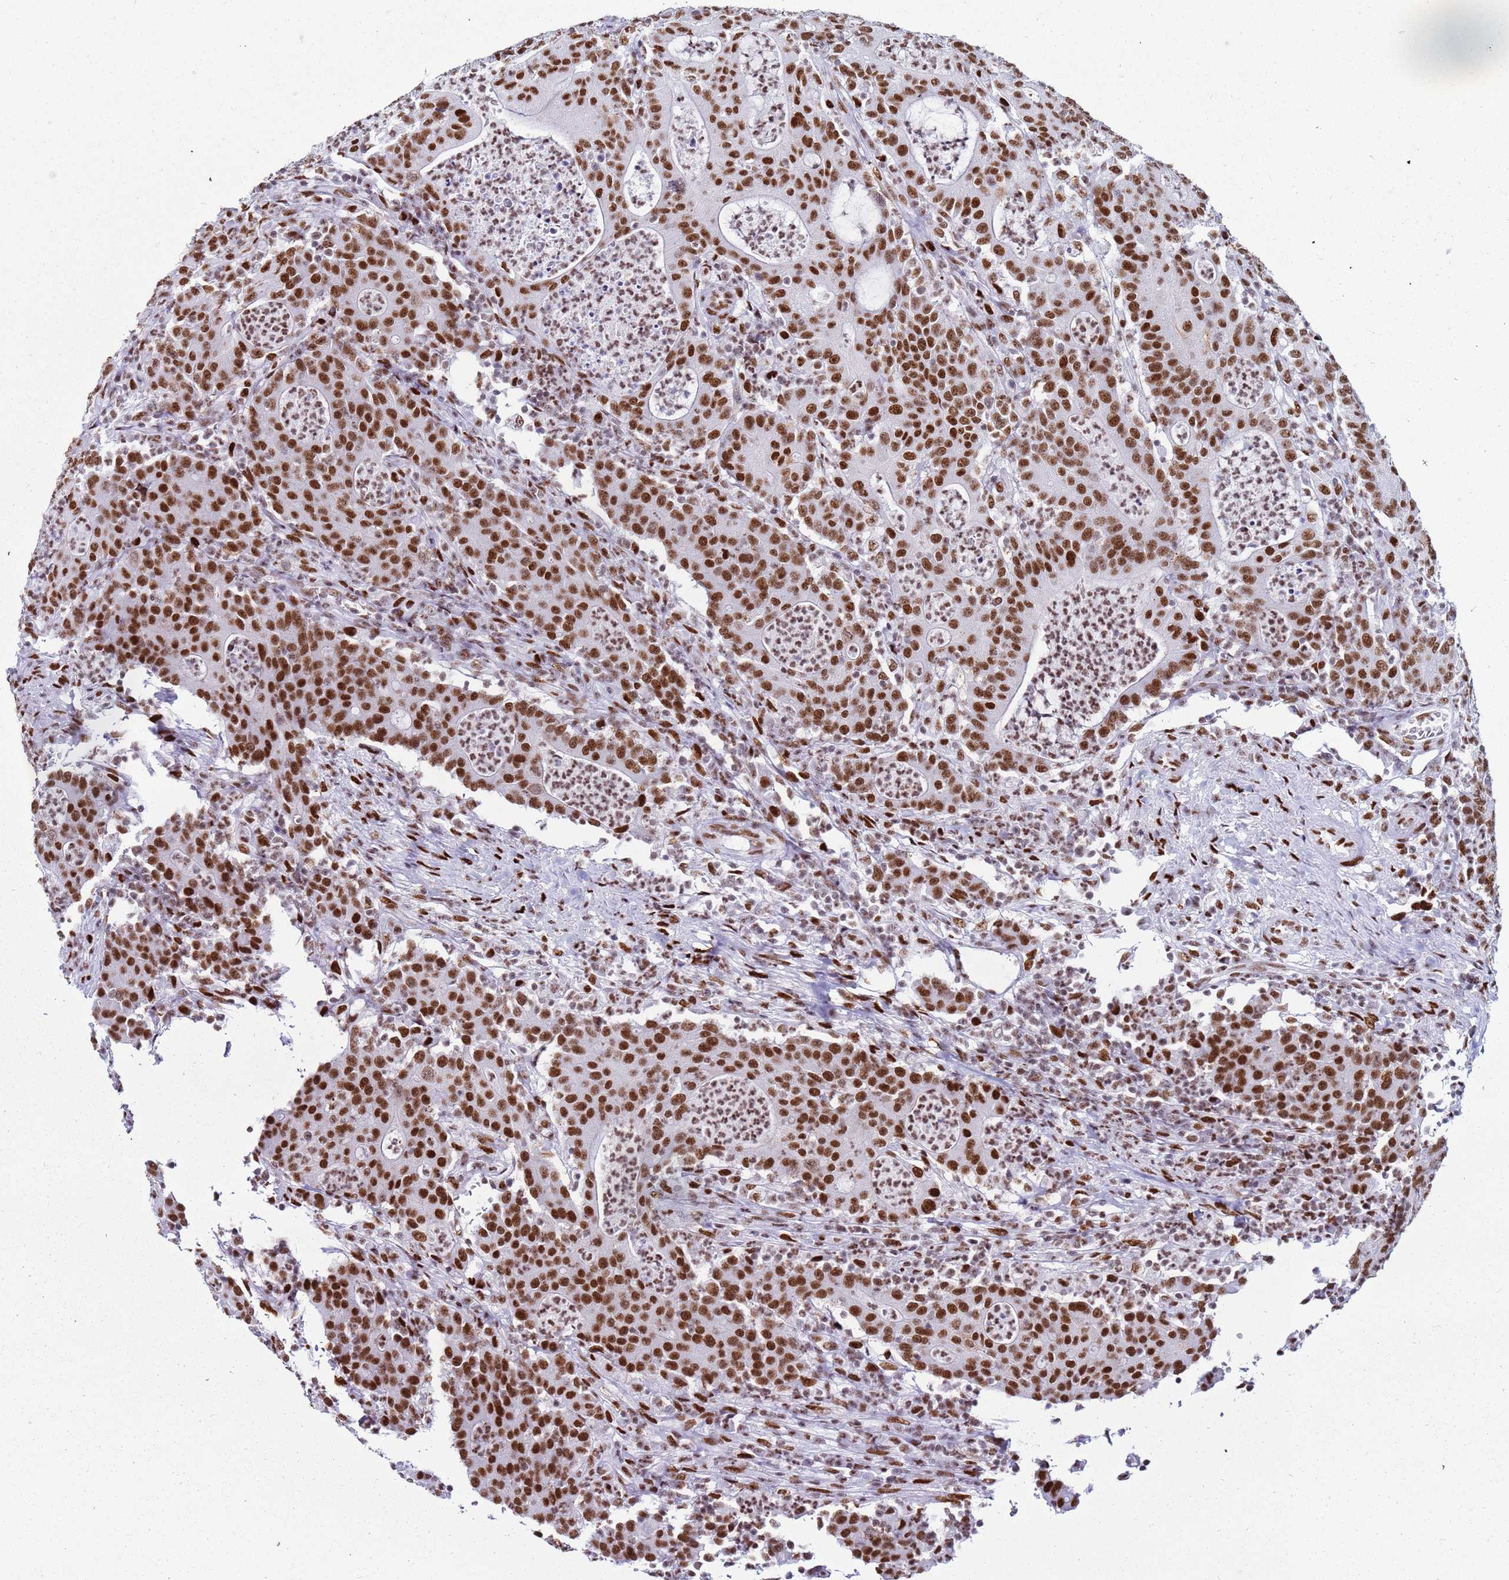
{"staining": {"intensity": "strong", "quantity": ">75%", "location": "nuclear"}, "tissue": "colorectal cancer", "cell_type": "Tumor cells", "image_type": "cancer", "snomed": [{"axis": "morphology", "description": "Adenocarcinoma, NOS"}, {"axis": "topography", "description": "Colon"}], "caption": "Immunohistochemical staining of adenocarcinoma (colorectal) reveals strong nuclear protein positivity in approximately >75% of tumor cells.", "gene": "KPNA4", "patient": {"sex": "male", "age": 83}}